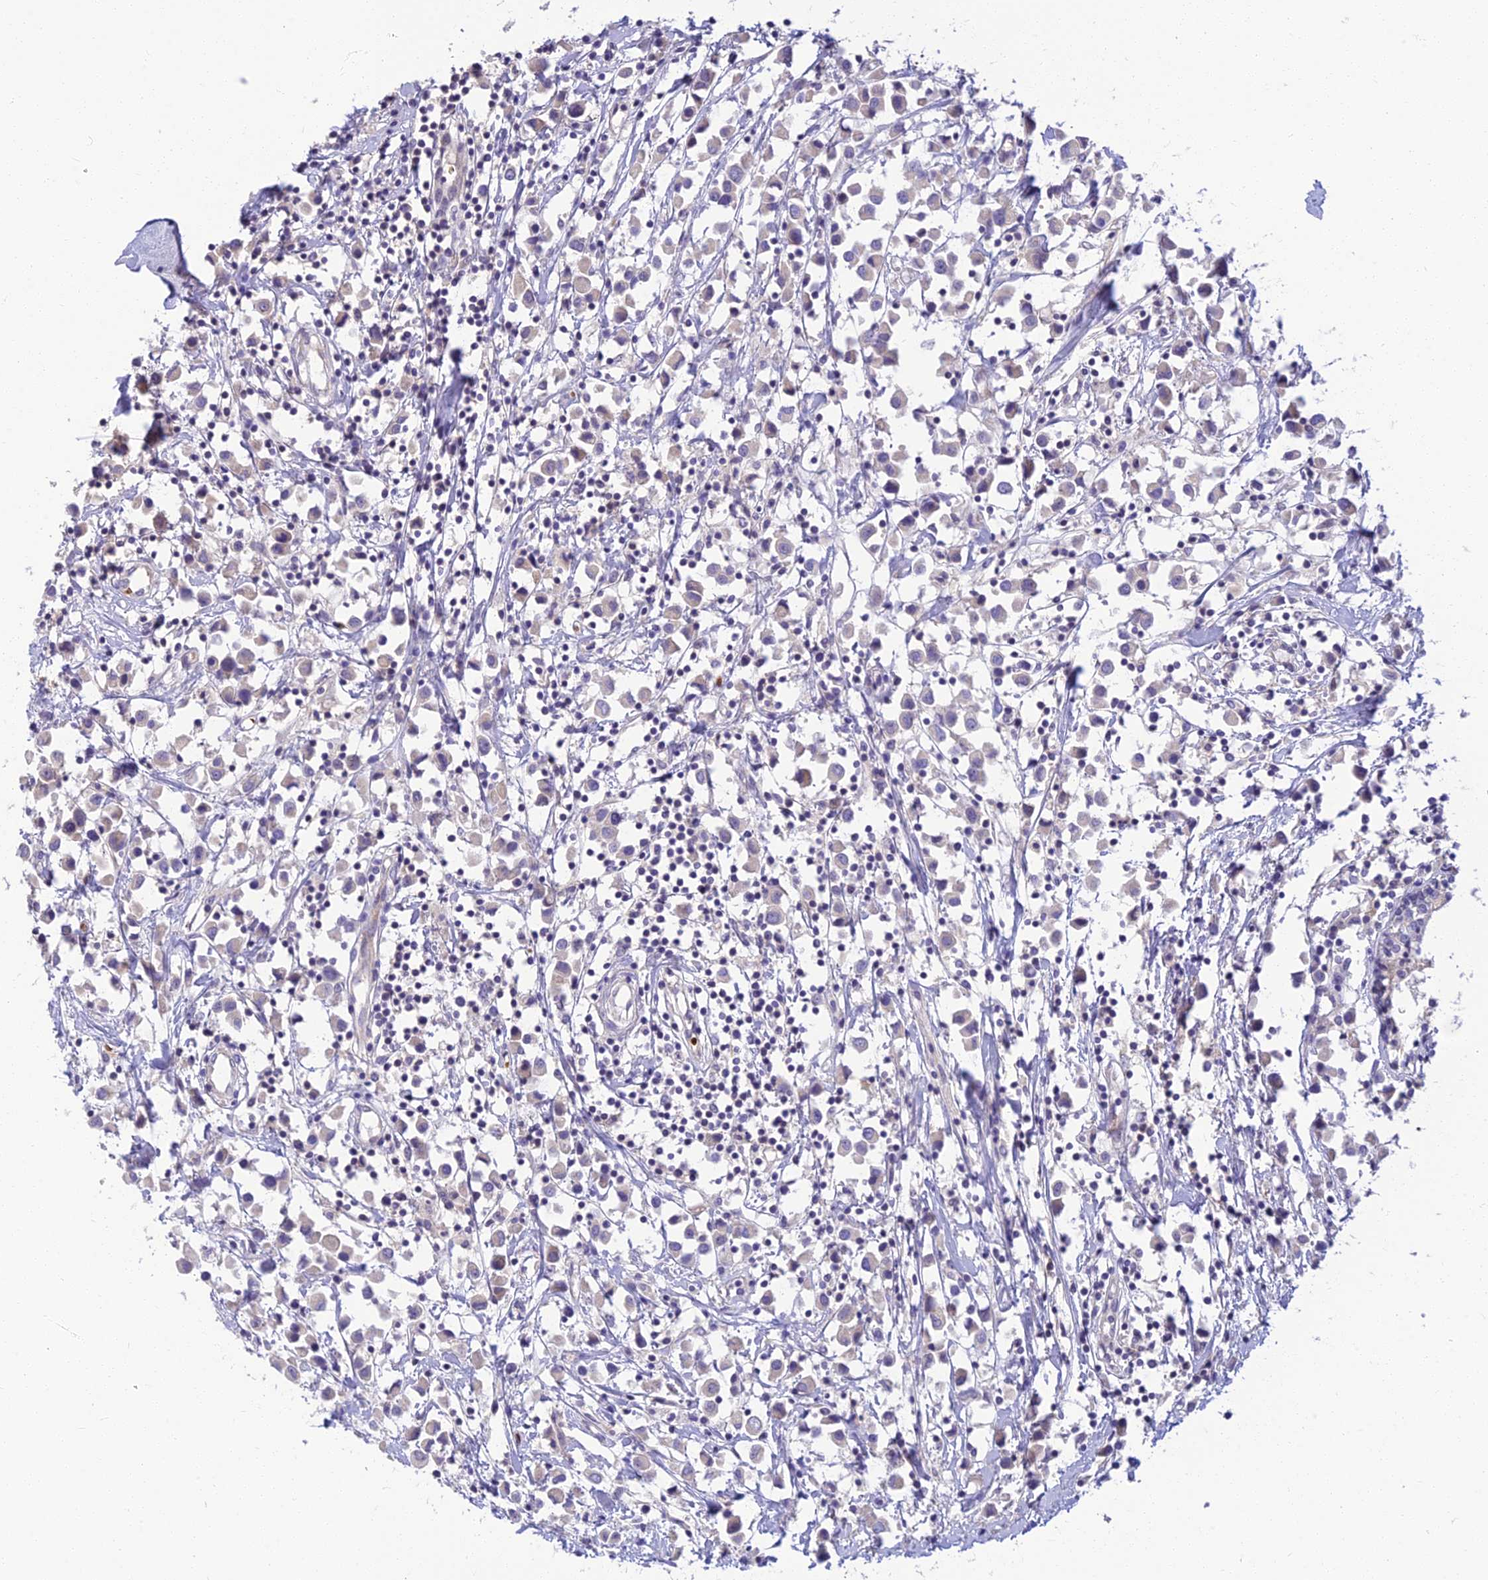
{"staining": {"intensity": "negative", "quantity": "none", "location": "none"}, "tissue": "breast cancer", "cell_type": "Tumor cells", "image_type": "cancer", "snomed": [{"axis": "morphology", "description": "Duct carcinoma"}, {"axis": "topography", "description": "Breast"}], "caption": "An image of intraductal carcinoma (breast) stained for a protein displays no brown staining in tumor cells.", "gene": "CLIP4", "patient": {"sex": "female", "age": 61}}